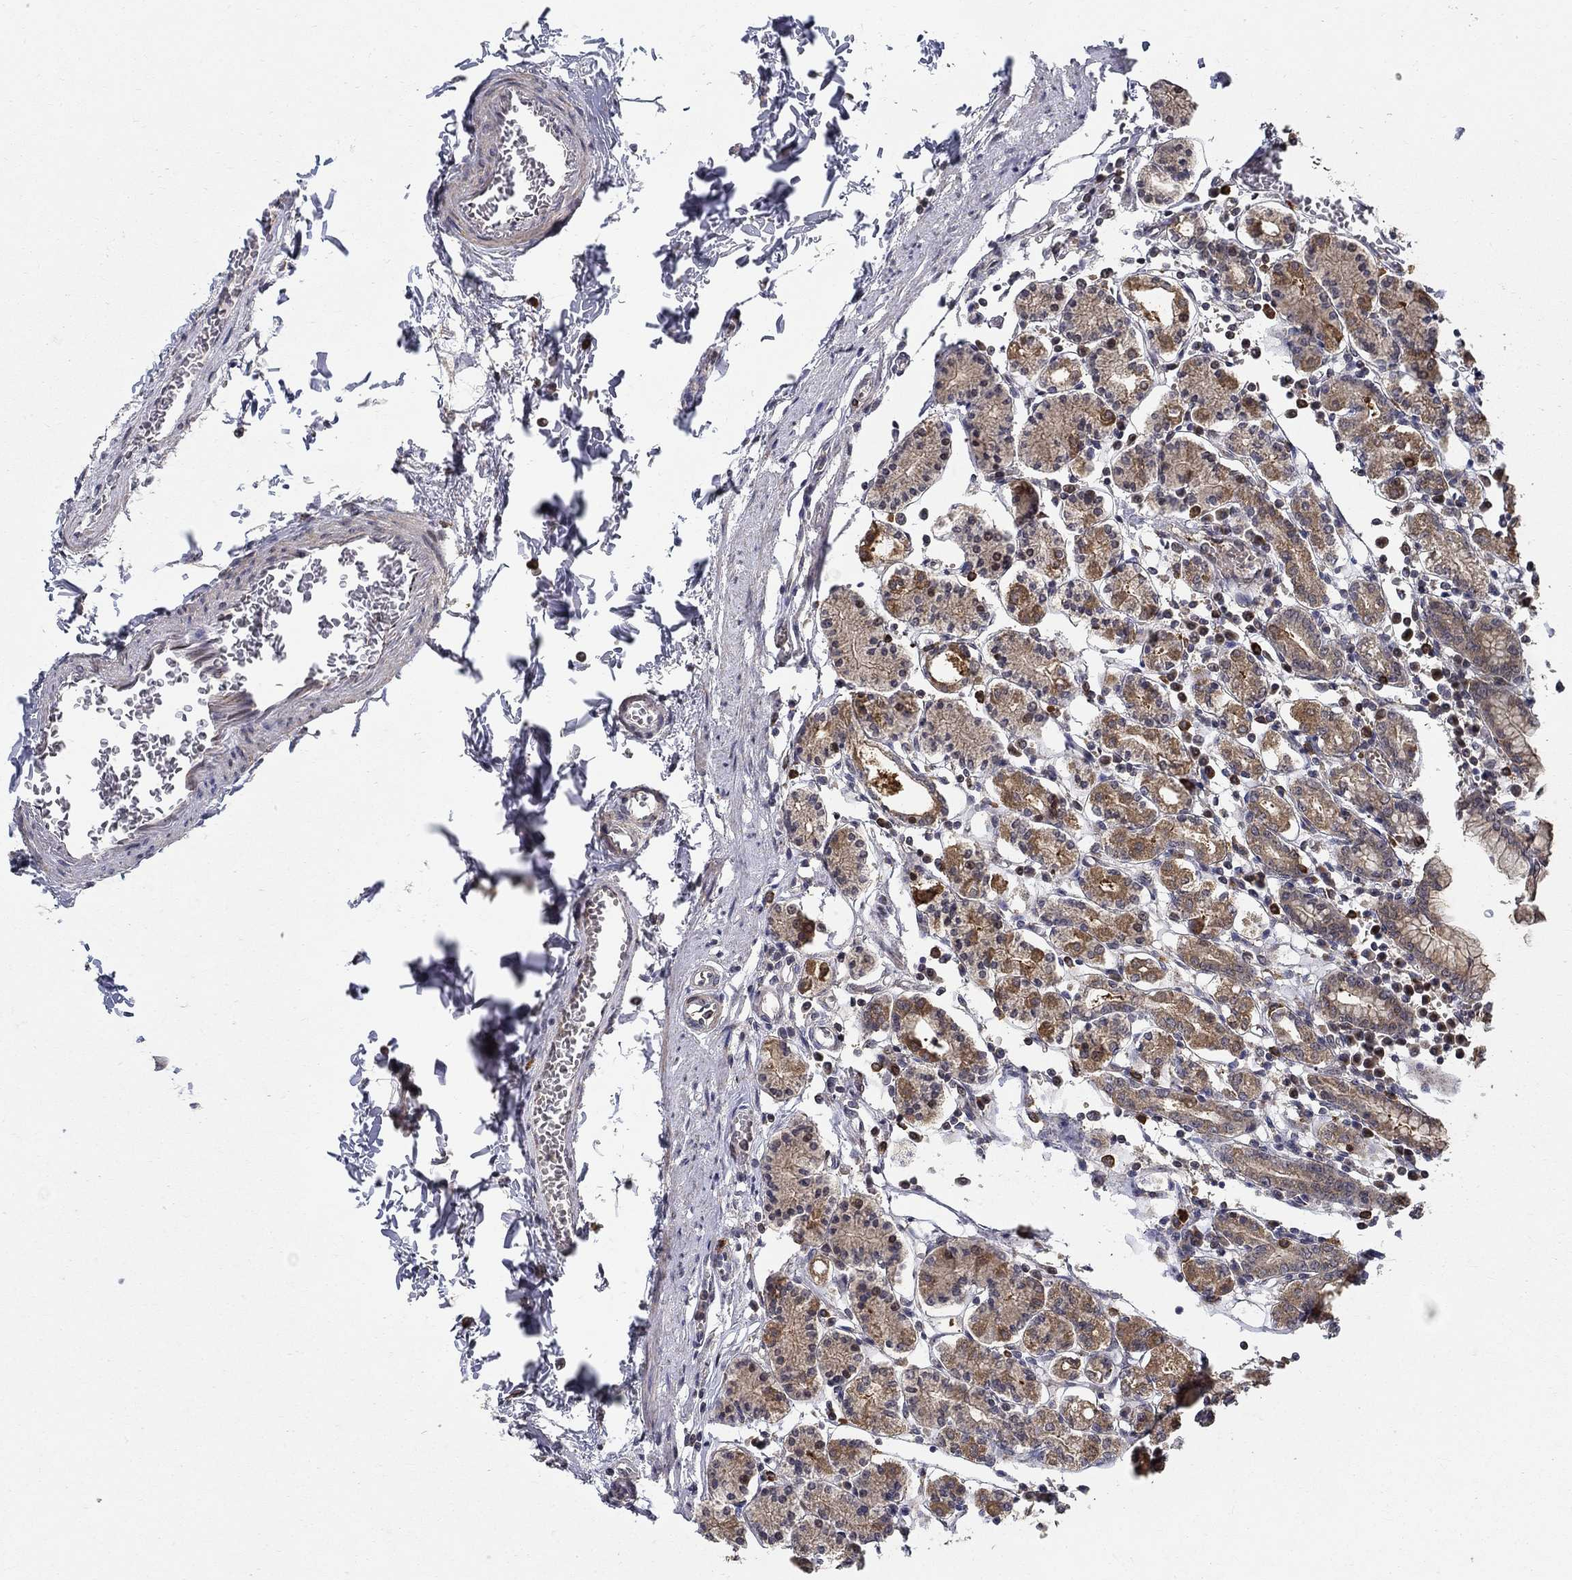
{"staining": {"intensity": "strong", "quantity": "<25%", "location": "cytoplasmic/membranous"}, "tissue": "stomach", "cell_type": "Glandular cells", "image_type": "normal", "snomed": [{"axis": "morphology", "description": "Normal tissue, NOS"}, {"axis": "topography", "description": "Stomach, upper"}, {"axis": "topography", "description": "Stomach"}], "caption": "Strong cytoplasmic/membranous protein staining is appreciated in about <25% of glandular cells in stomach. (DAB IHC with brightfield microscopy, high magnification).", "gene": "ZNF594", "patient": {"sex": "male", "age": 62}}